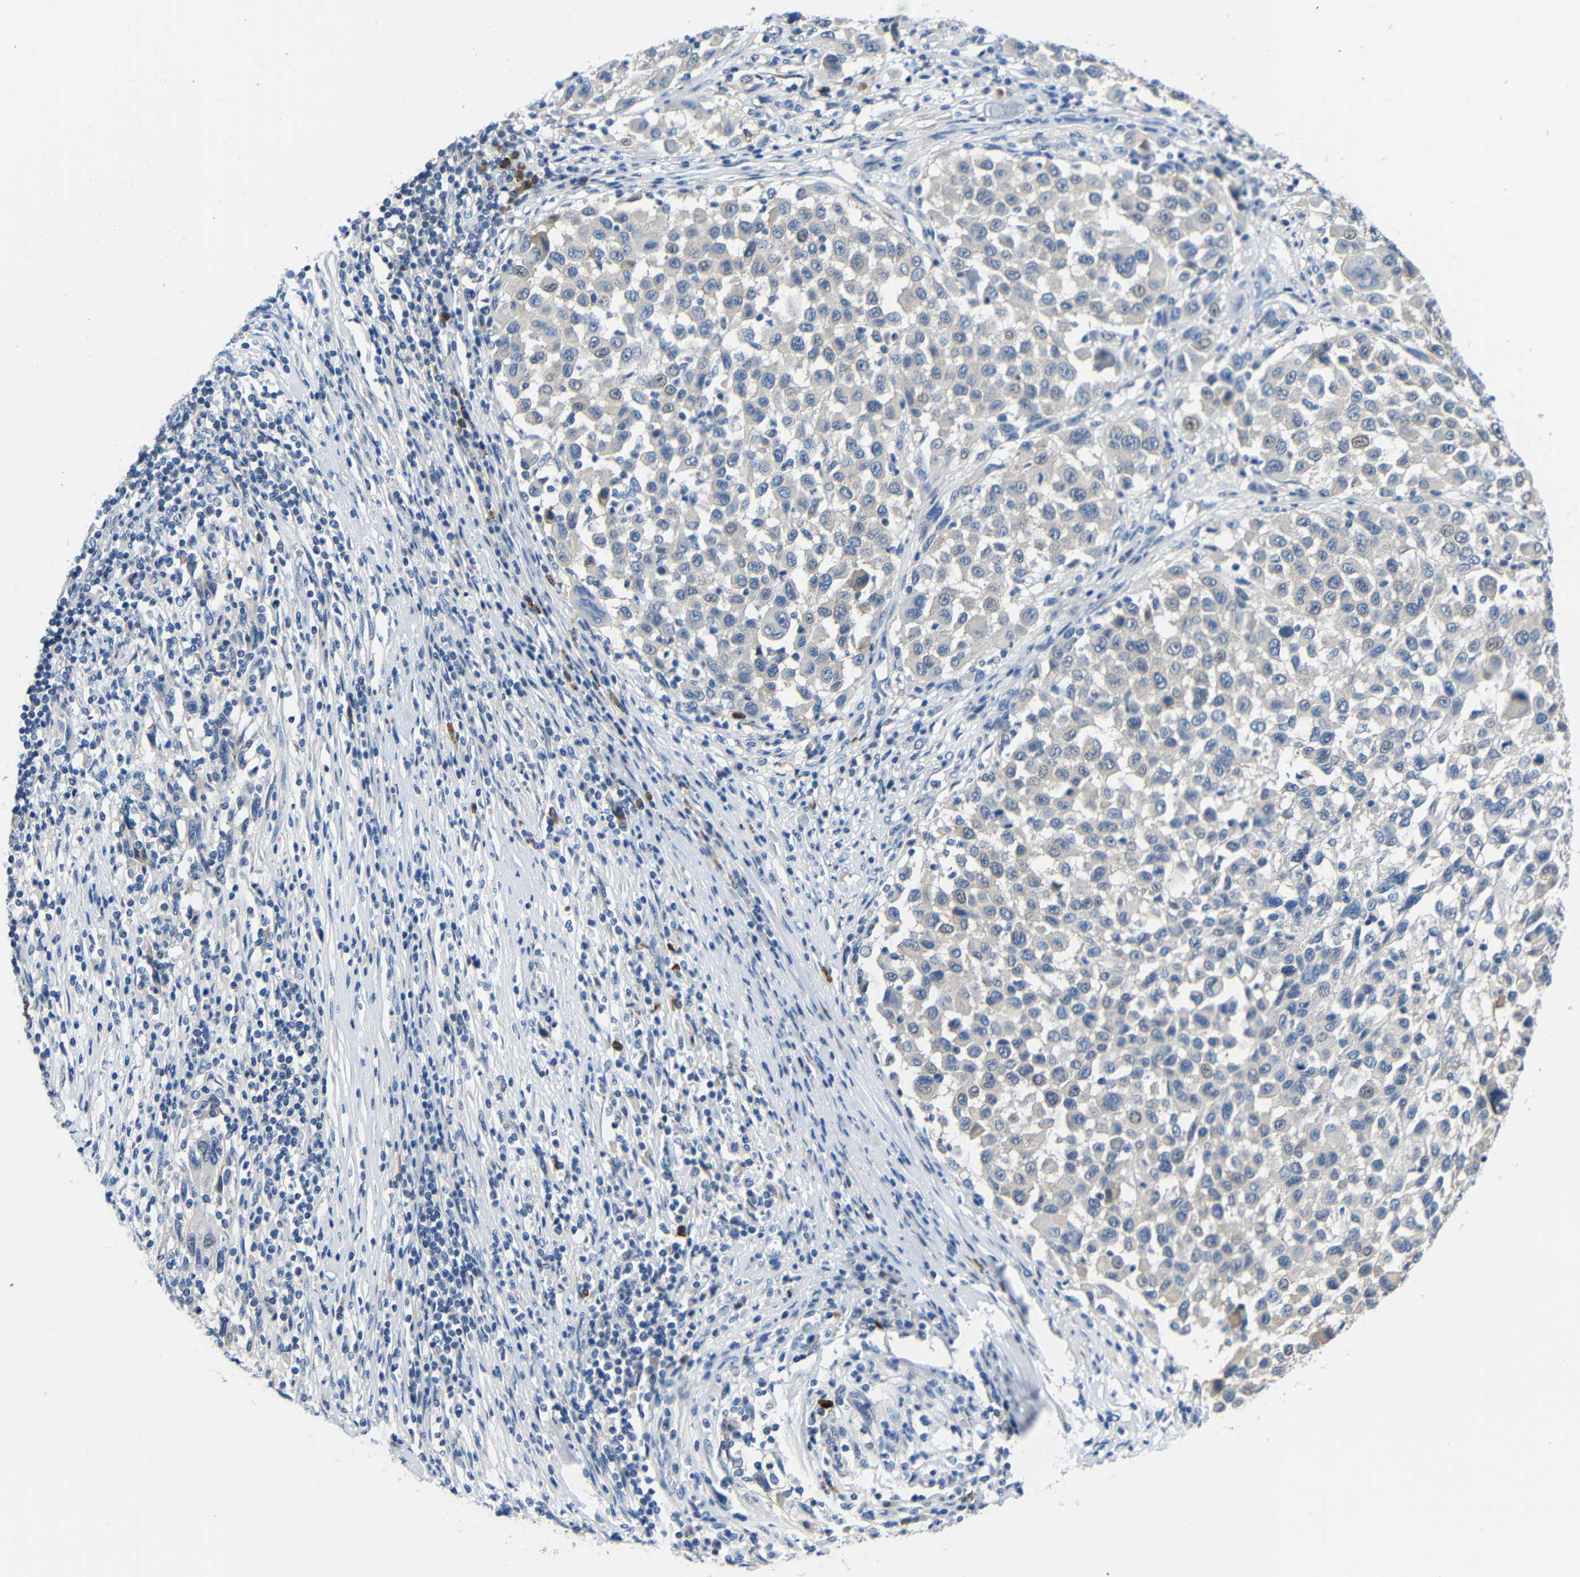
{"staining": {"intensity": "negative", "quantity": "none", "location": "none"}, "tissue": "melanoma", "cell_type": "Tumor cells", "image_type": "cancer", "snomed": [{"axis": "morphology", "description": "Malignant melanoma, Metastatic site"}, {"axis": "topography", "description": "Lymph node"}], "caption": "This is an IHC histopathology image of melanoma. There is no staining in tumor cells.", "gene": "NEGR1", "patient": {"sex": "male", "age": 61}}